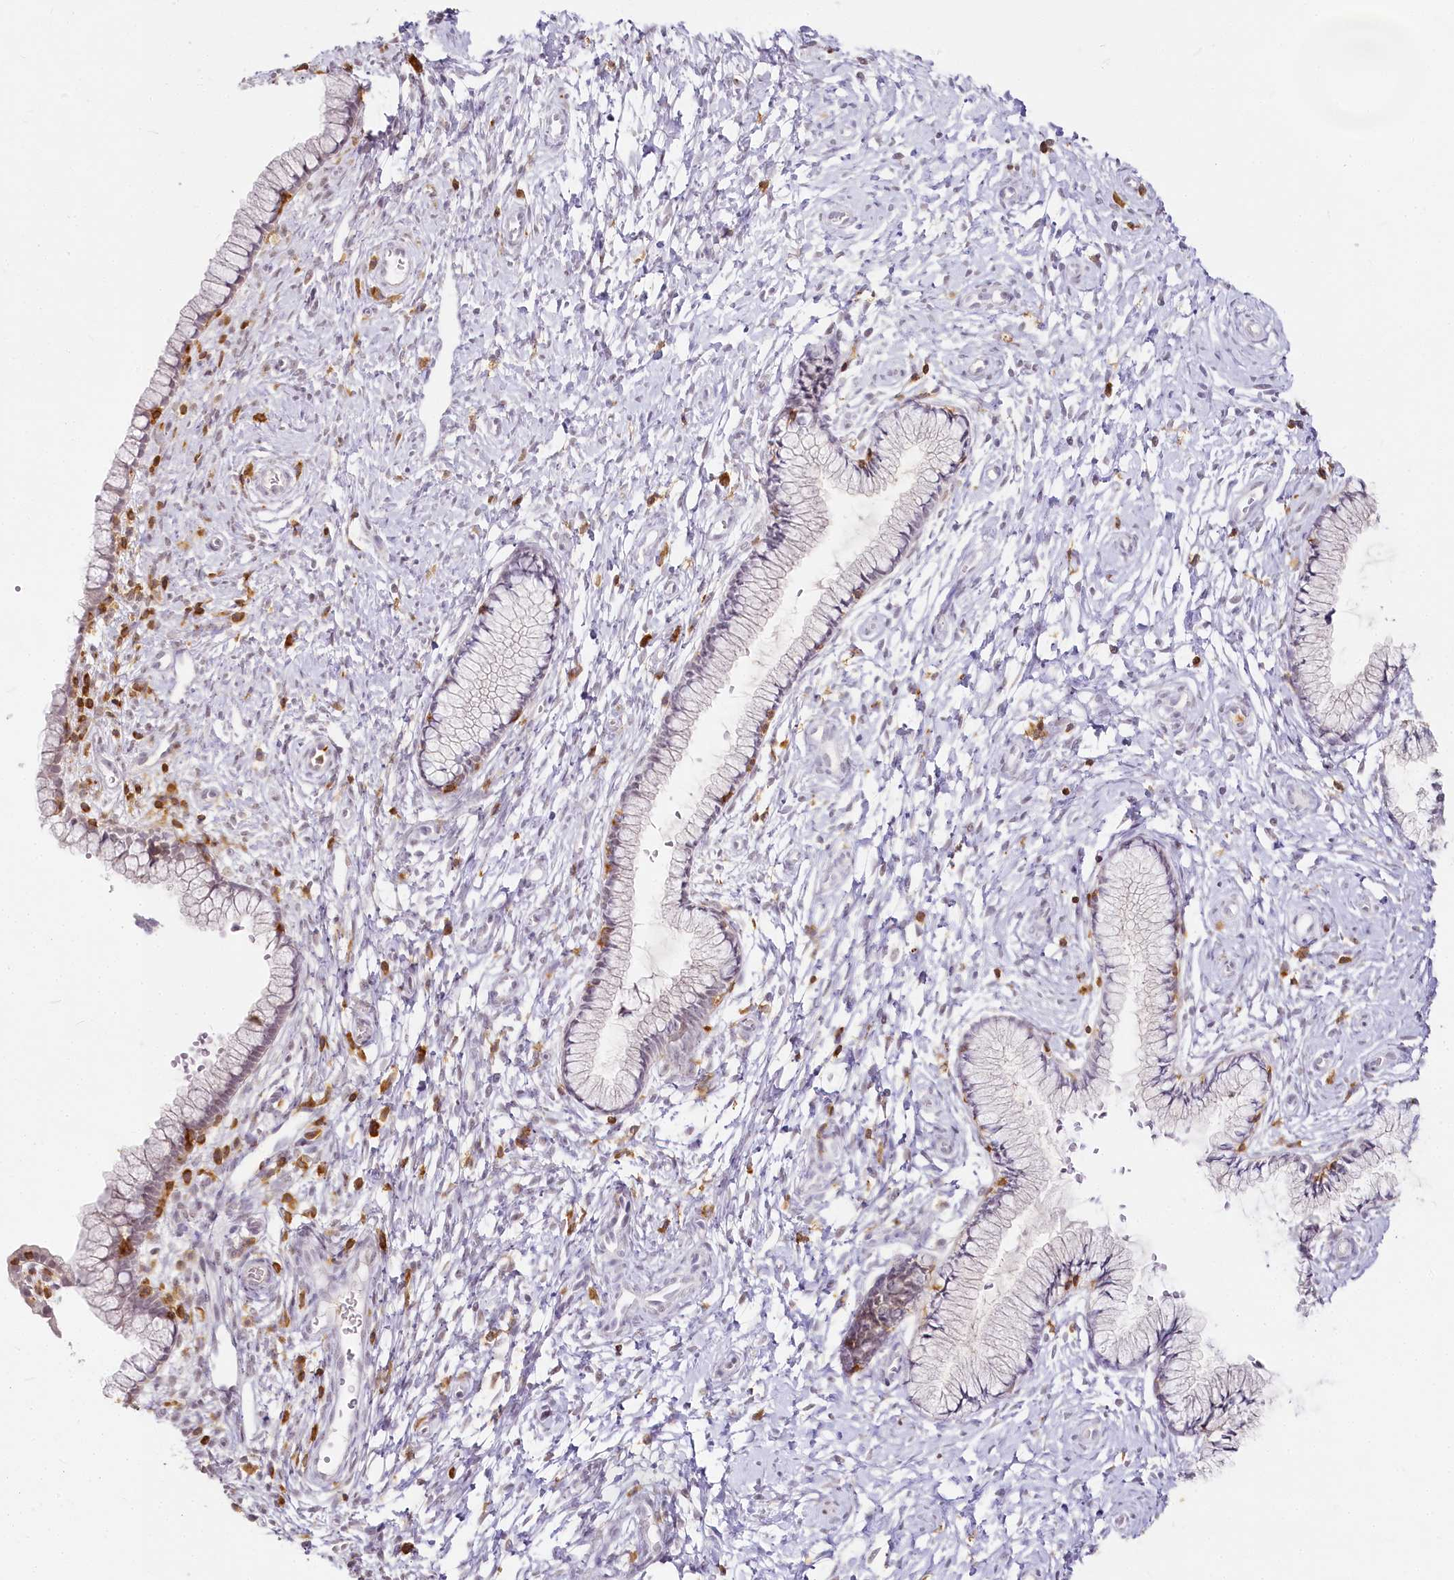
{"staining": {"intensity": "negative", "quantity": "none", "location": "none"}, "tissue": "cervix", "cell_type": "Glandular cells", "image_type": "normal", "snomed": [{"axis": "morphology", "description": "Normal tissue, NOS"}, {"axis": "topography", "description": "Cervix"}], "caption": "Human cervix stained for a protein using immunohistochemistry (IHC) reveals no positivity in glandular cells.", "gene": "DOCK2", "patient": {"sex": "female", "age": 33}}